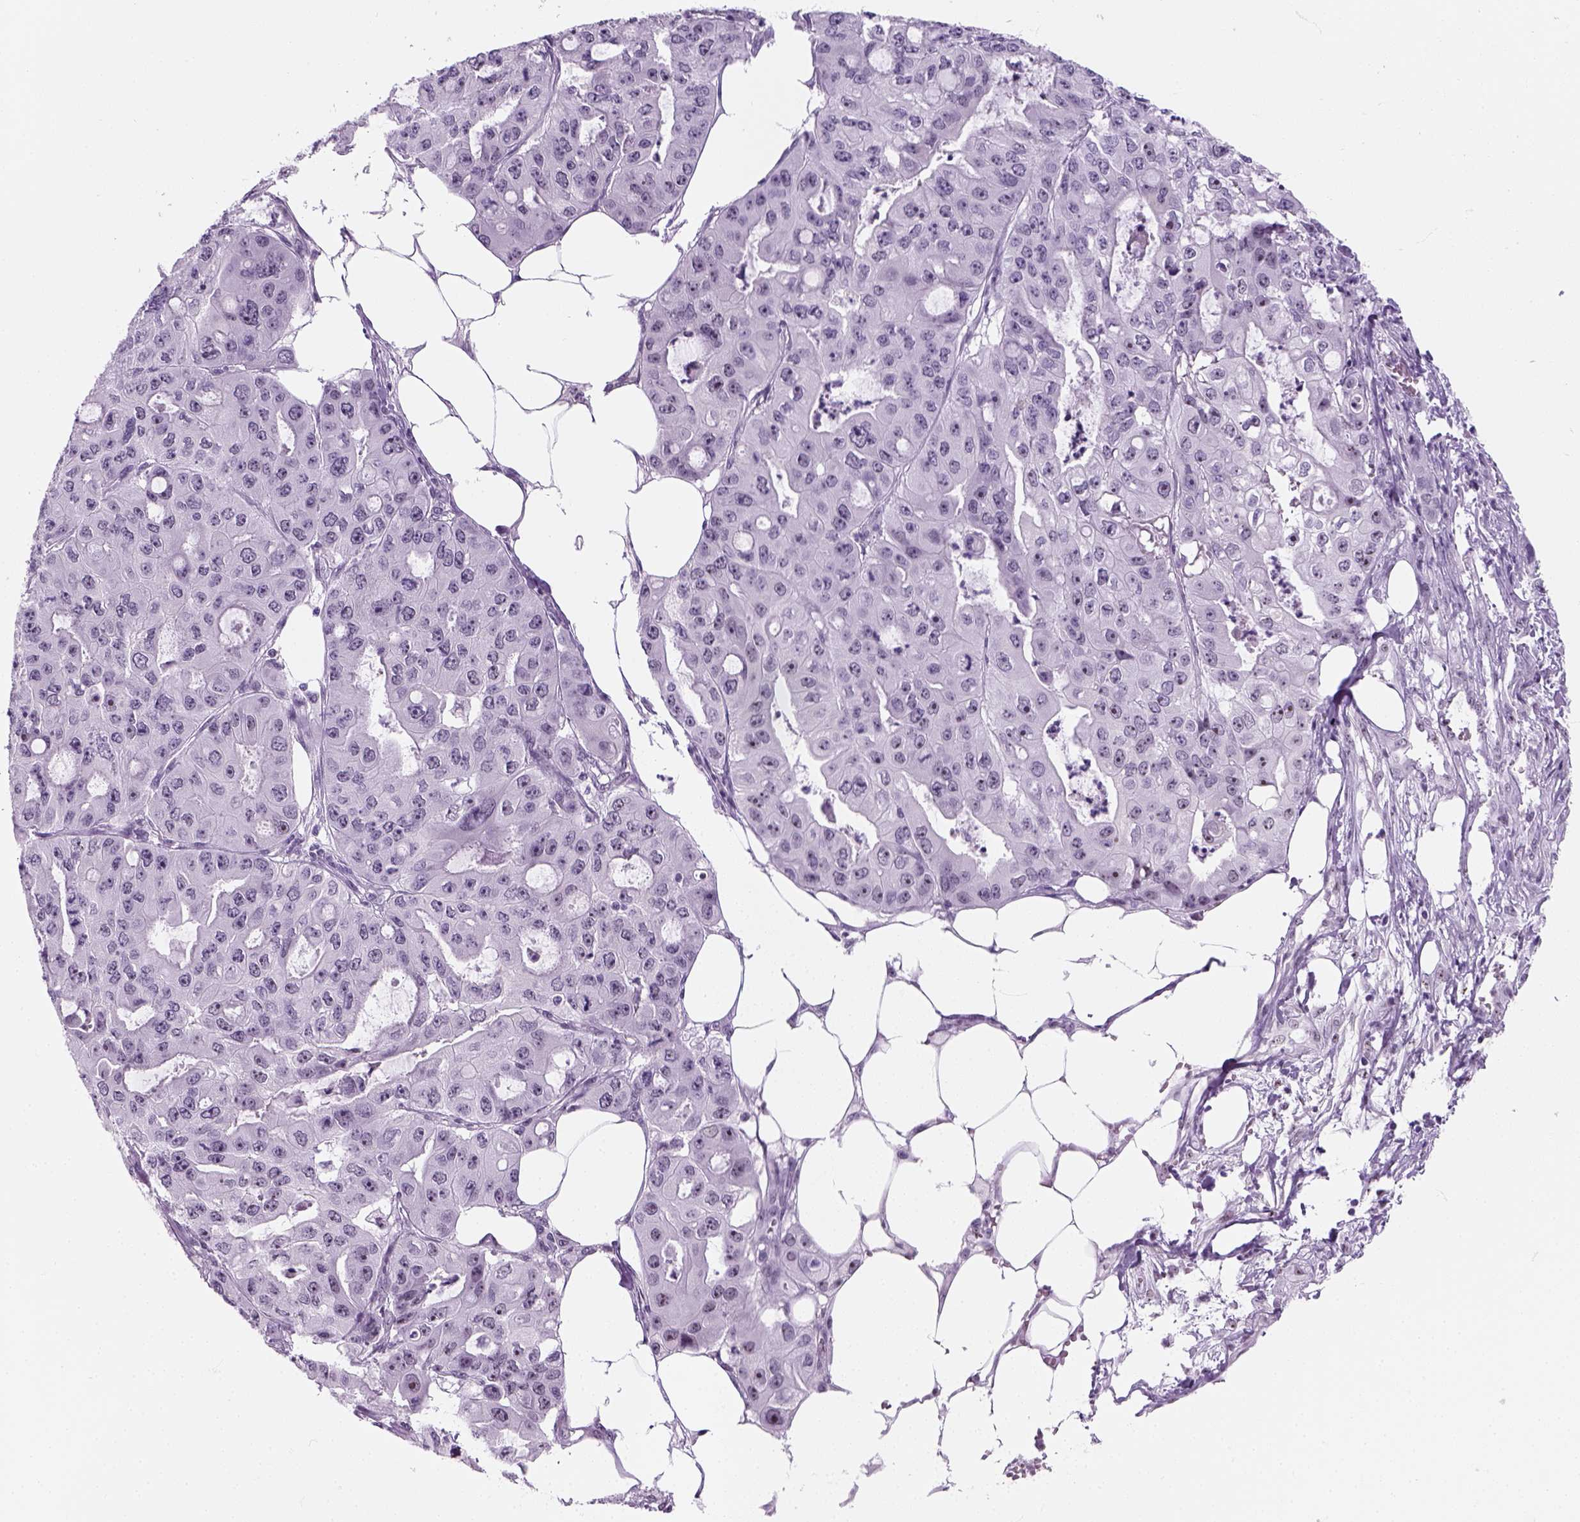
{"staining": {"intensity": "negative", "quantity": "none", "location": "none"}, "tissue": "ovarian cancer", "cell_type": "Tumor cells", "image_type": "cancer", "snomed": [{"axis": "morphology", "description": "Cystadenocarcinoma, serous, NOS"}, {"axis": "topography", "description": "Ovary"}], "caption": "Histopathology image shows no significant protein expression in tumor cells of ovarian cancer. Nuclei are stained in blue.", "gene": "ZNF865", "patient": {"sex": "female", "age": 56}}